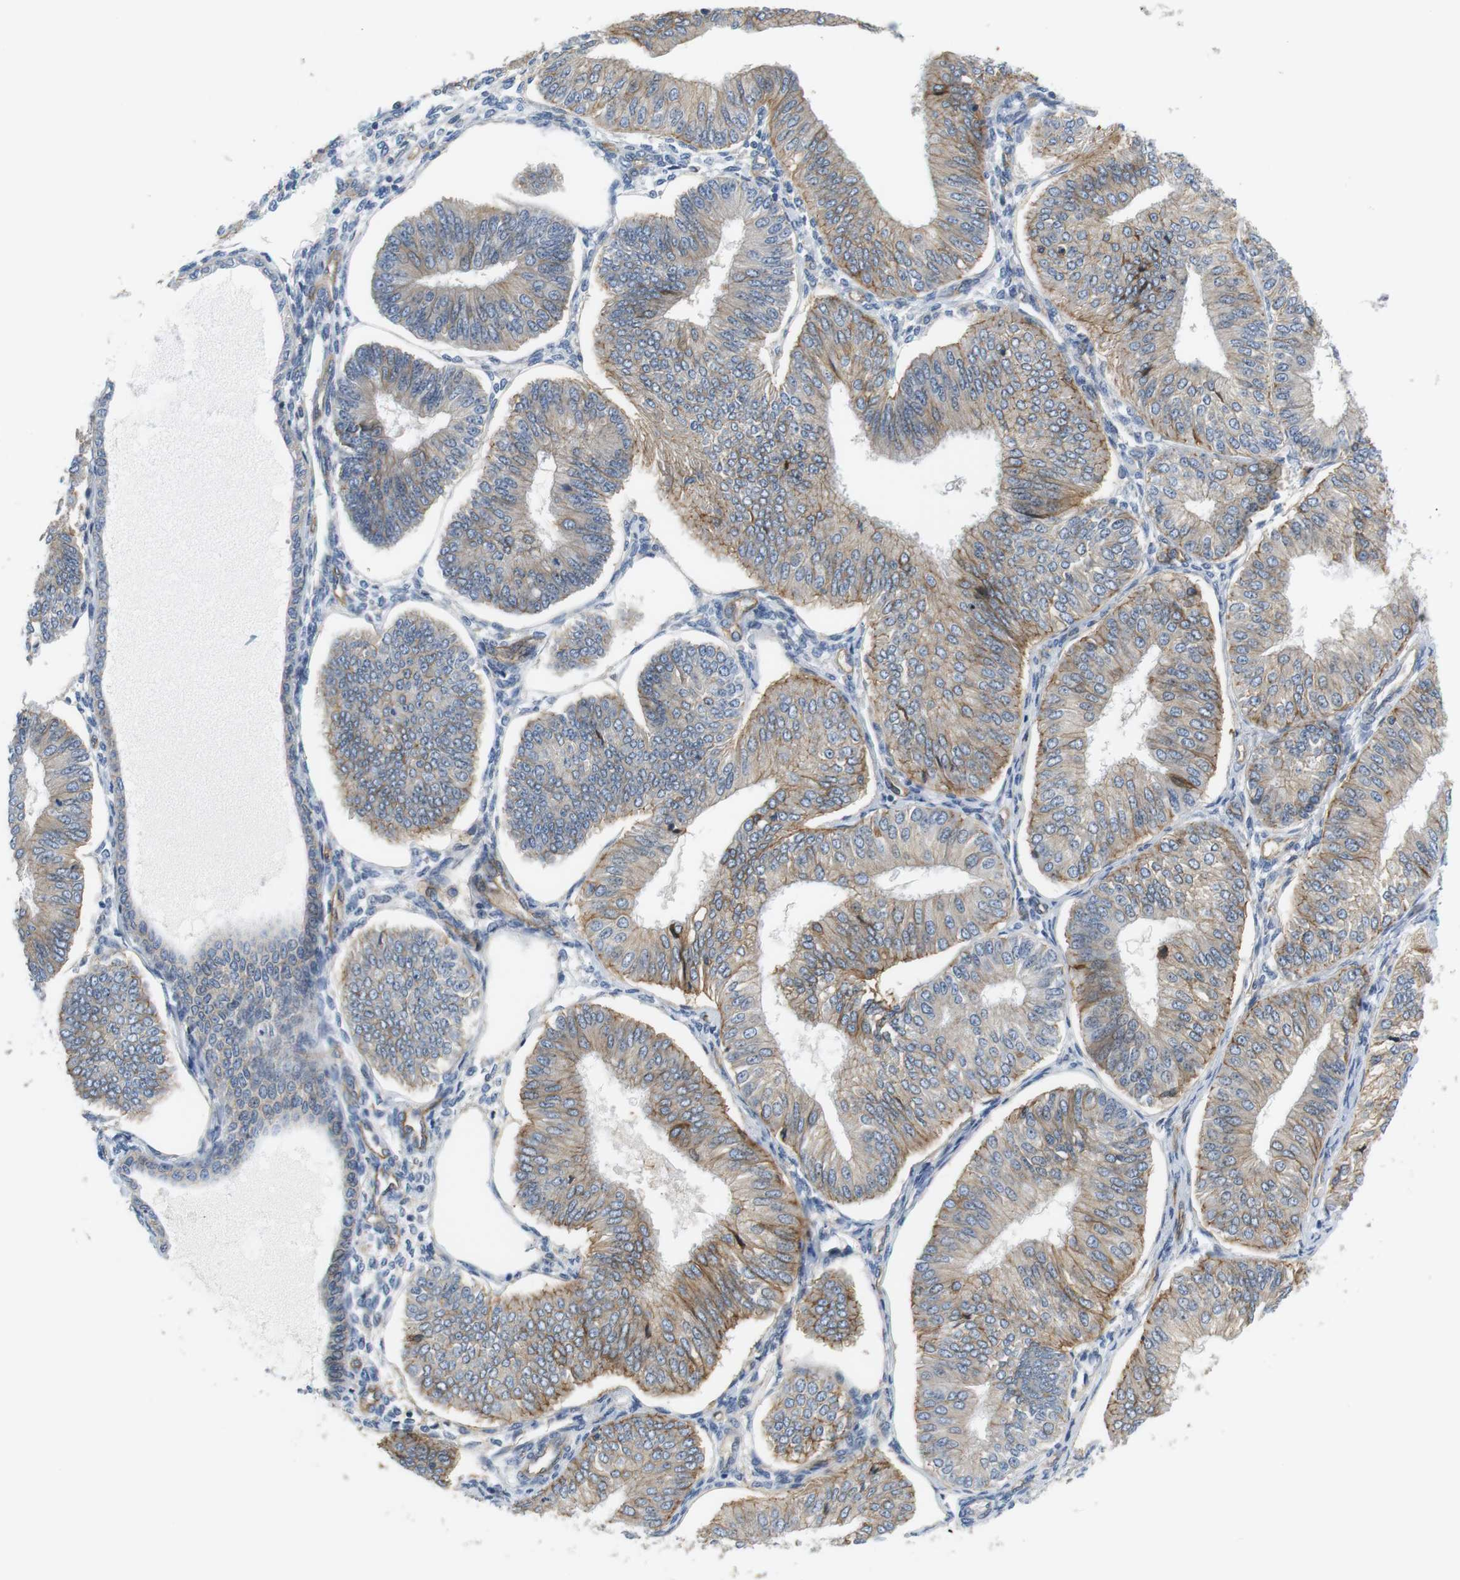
{"staining": {"intensity": "moderate", "quantity": "25%-75%", "location": "cytoplasmic/membranous"}, "tissue": "endometrial cancer", "cell_type": "Tumor cells", "image_type": "cancer", "snomed": [{"axis": "morphology", "description": "Adenocarcinoma, NOS"}, {"axis": "topography", "description": "Endometrium"}], "caption": "Human endometrial cancer (adenocarcinoma) stained for a protein (brown) displays moderate cytoplasmic/membranous positive positivity in approximately 25%-75% of tumor cells.", "gene": "SLC30A1", "patient": {"sex": "female", "age": 58}}